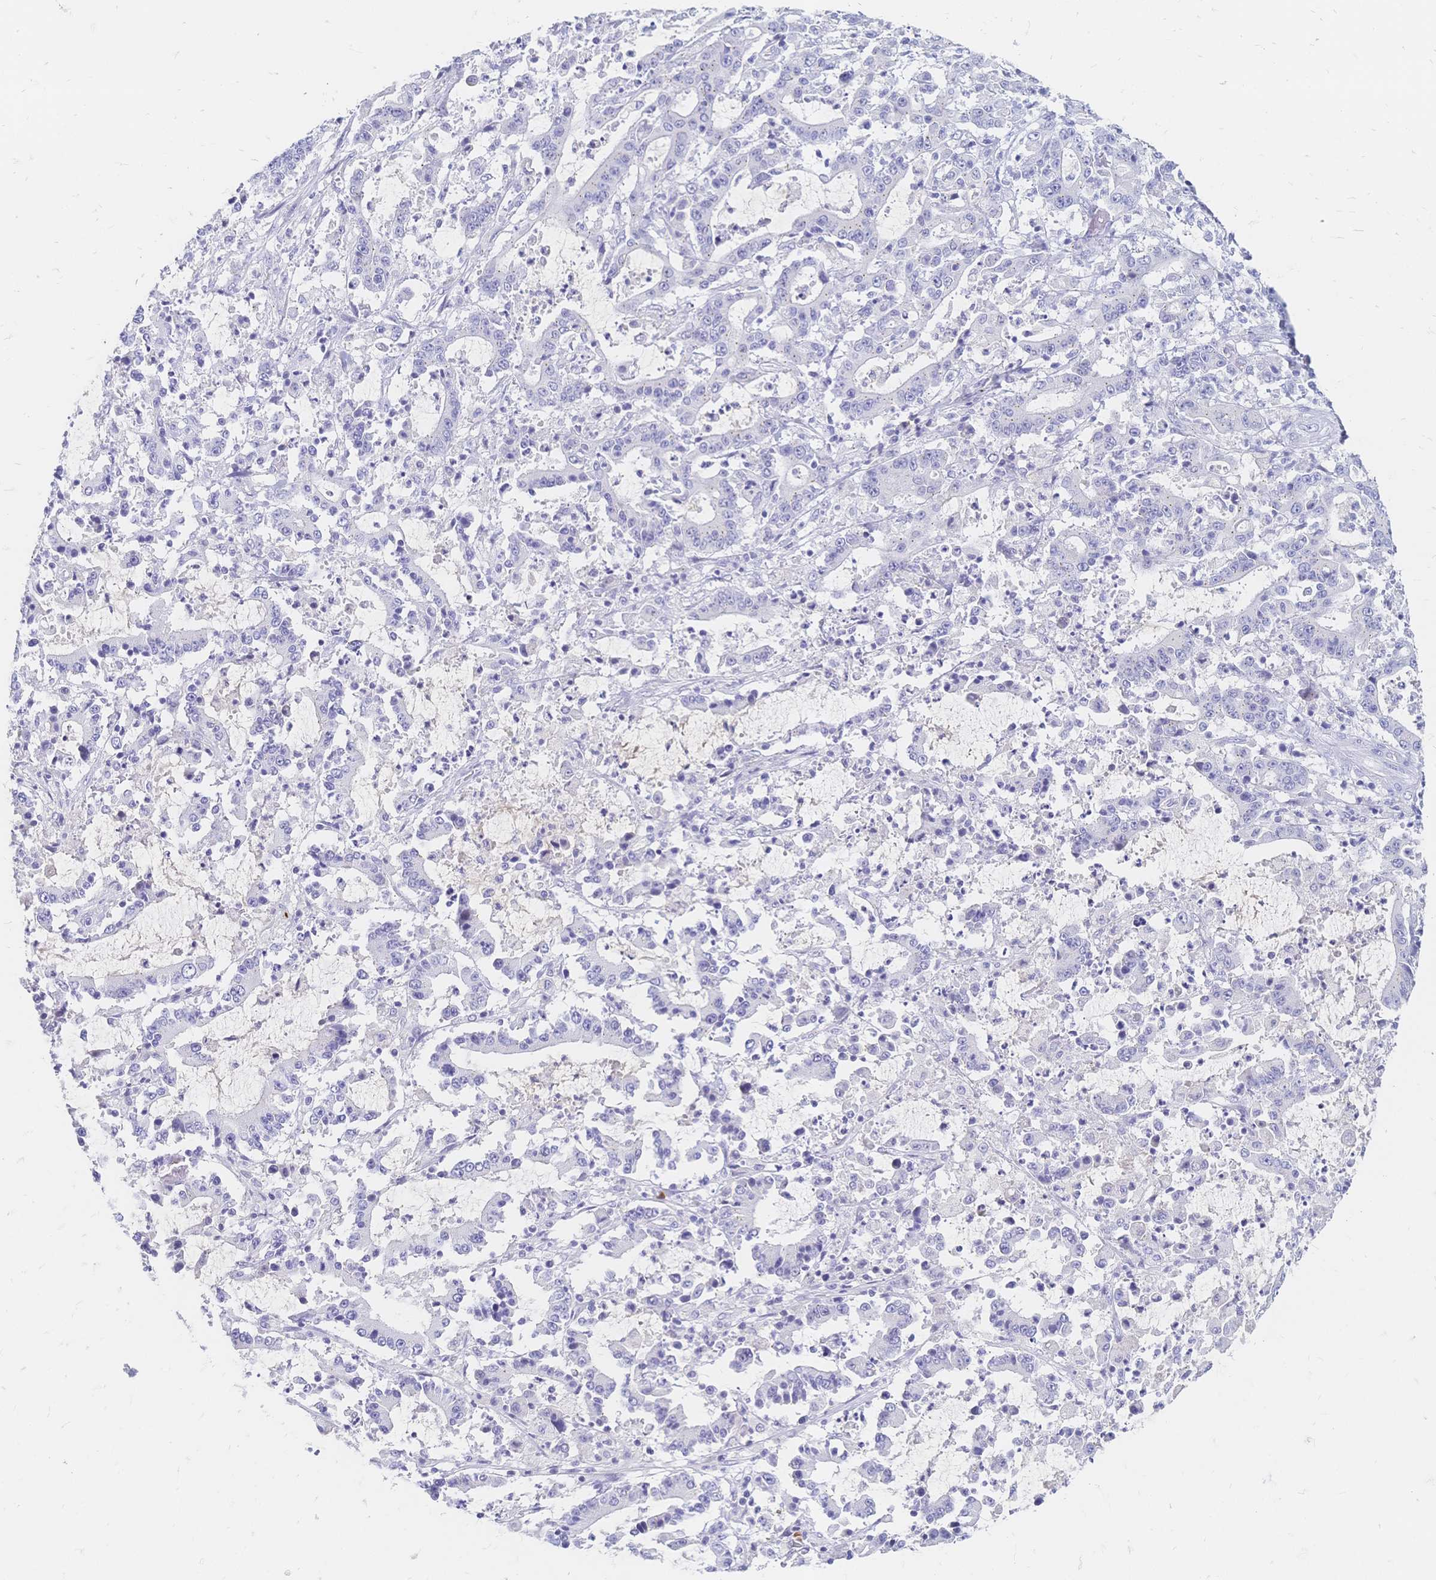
{"staining": {"intensity": "negative", "quantity": "none", "location": "none"}, "tissue": "stomach cancer", "cell_type": "Tumor cells", "image_type": "cancer", "snomed": [{"axis": "morphology", "description": "Adenocarcinoma, NOS"}, {"axis": "topography", "description": "Stomach, upper"}], "caption": "Immunohistochemistry (IHC) micrograph of neoplastic tissue: human stomach adenocarcinoma stained with DAB (3,3'-diaminobenzidine) exhibits no significant protein expression in tumor cells. Brightfield microscopy of IHC stained with DAB (3,3'-diaminobenzidine) (brown) and hematoxylin (blue), captured at high magnification.", "gene": "PSORS1C2", "patient": {"sex": "male", "age": 68}}